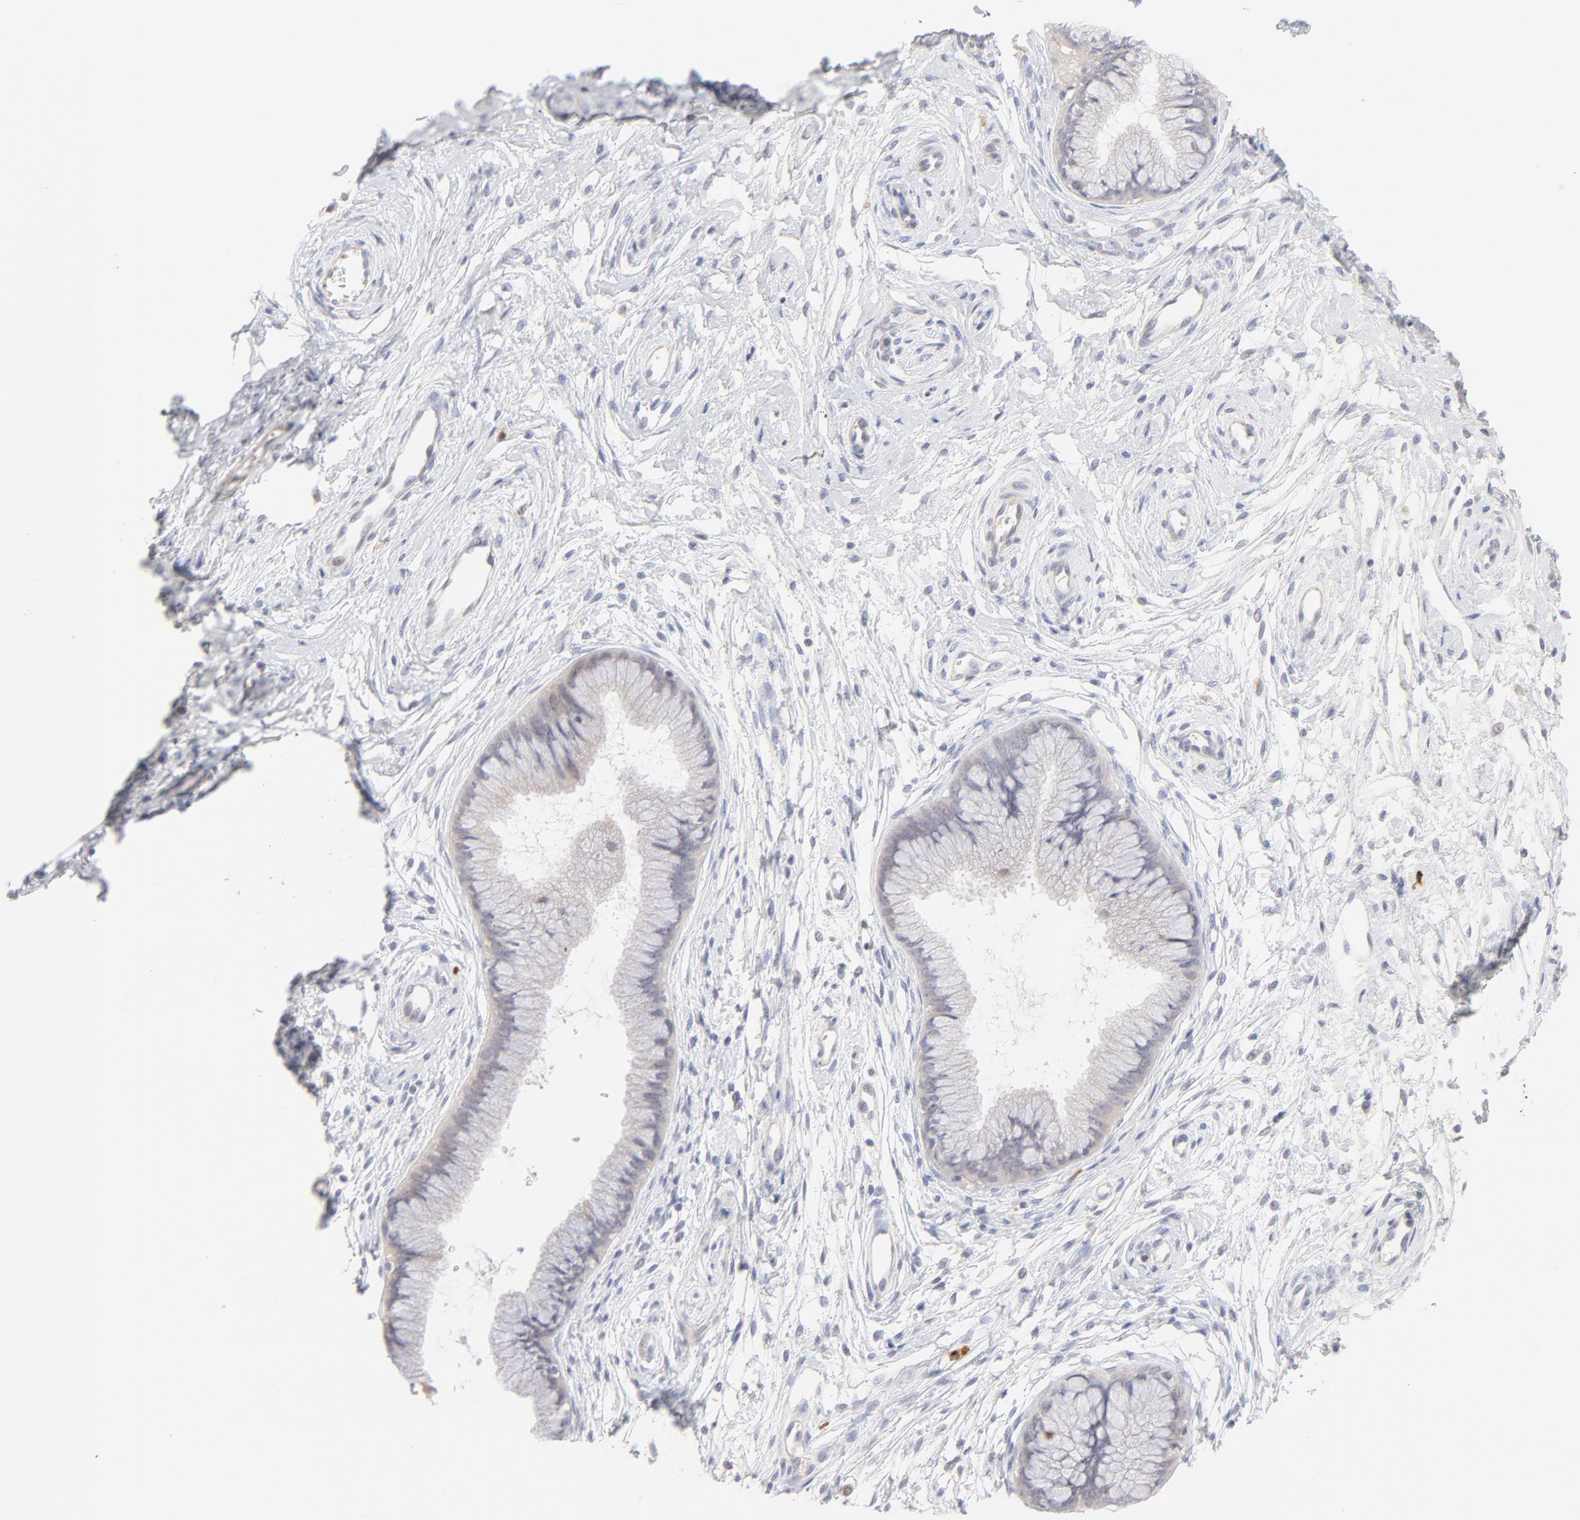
{"staining": {"intensity": "negative", "quantity": "none", "location": "none"}, "tissue": "cervix", "cell_type": "Glandular cells", "image_type": "normal", "snomed": [{"axis": "morphology", "description": "Normal tissue, NOS"}, {"axis": "topography", "description": "Cervix"}], "caption": "This image is of normal cervix stained with IHC to label a protein in brown with the nuclei are counter-stained blue. There is no positivity in glandular cells.", "gene": "ELF3", "patient": {"sex": "female", "age": 39}}